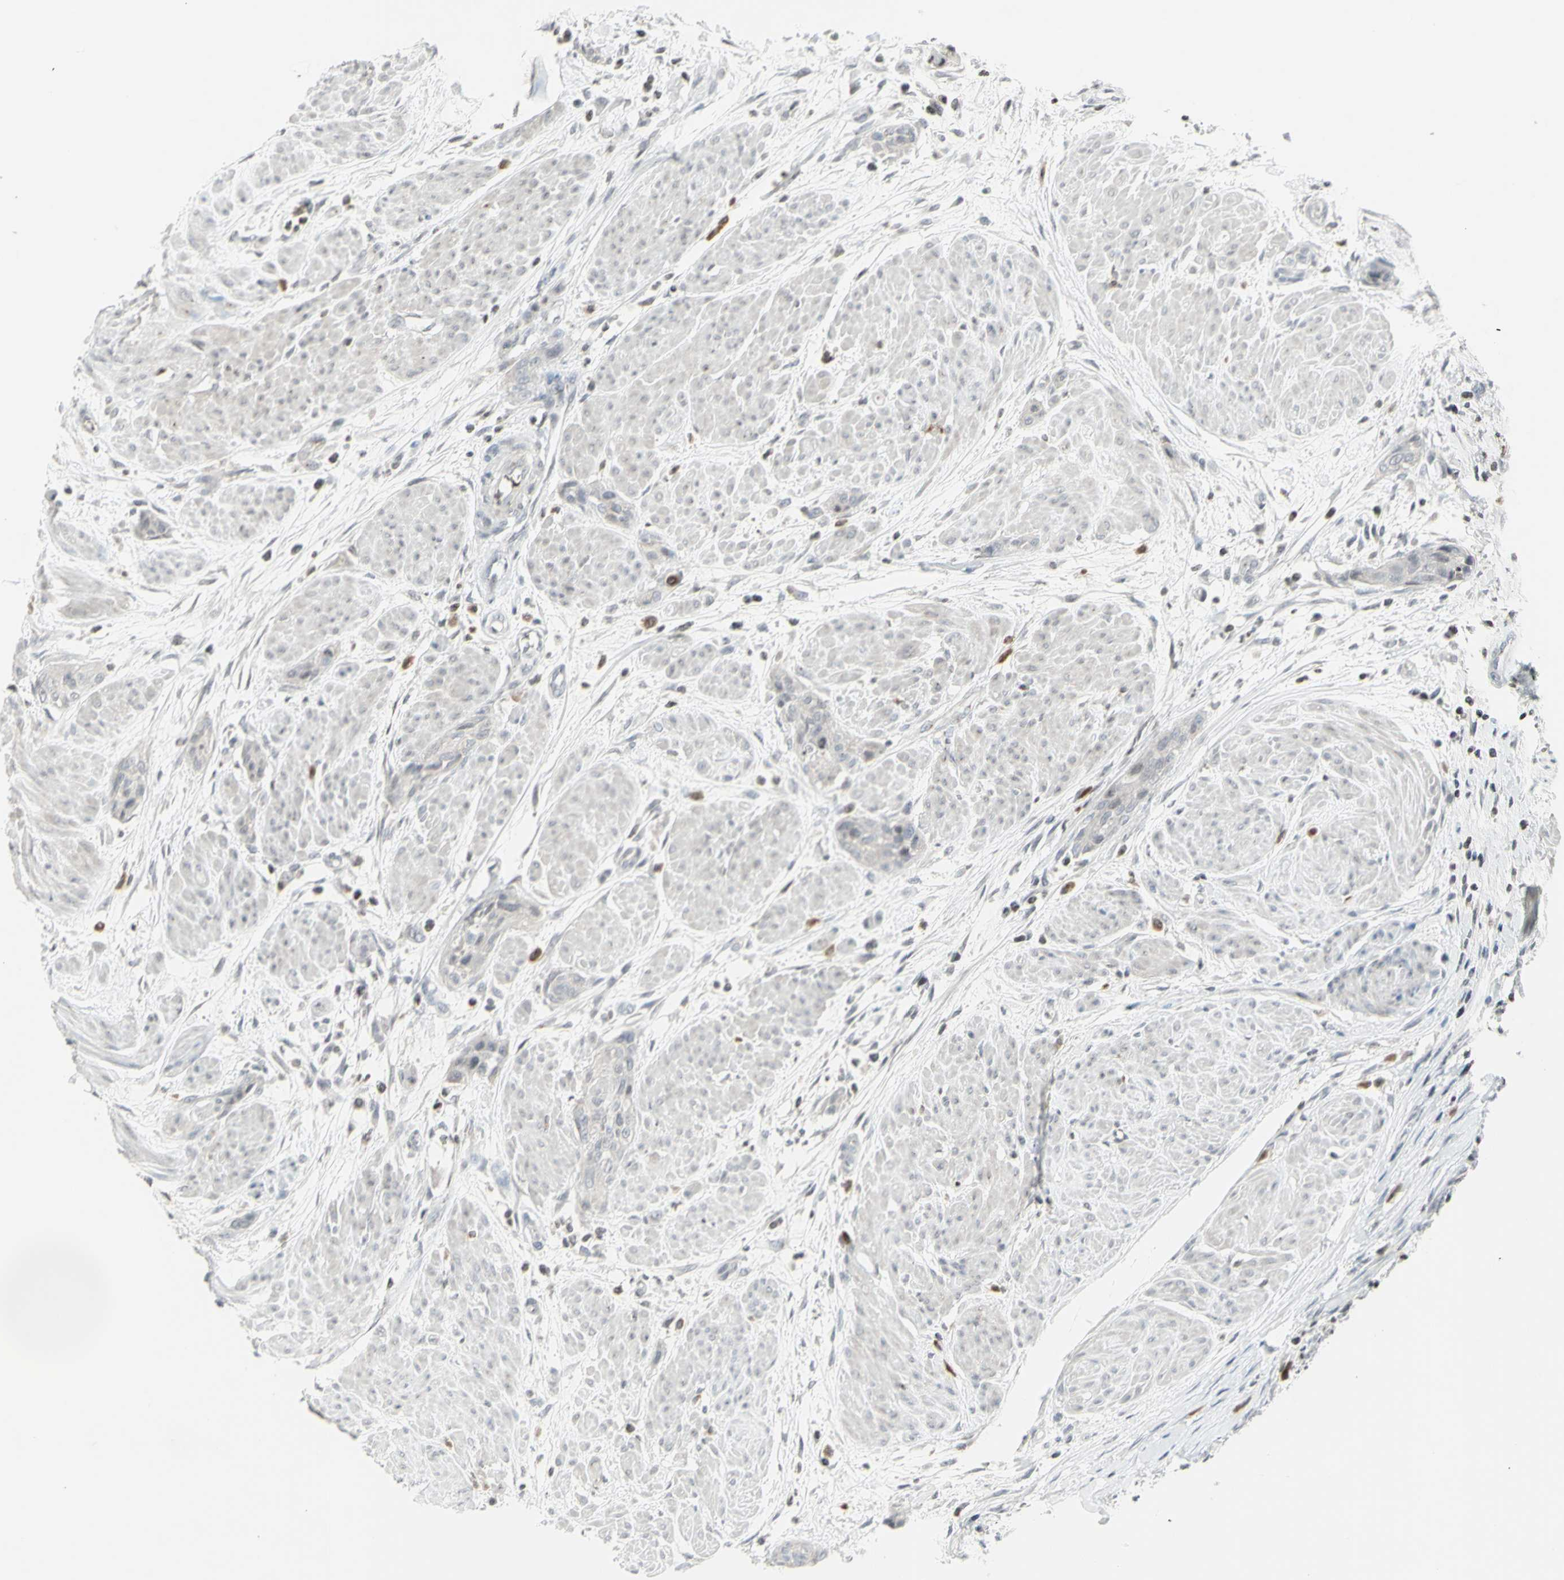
{"staining": {"intensity": "negative", "quantity": "none", "location": "none"}, "tissue": "urothelial cancer", "cell_type": "Tumor cells", "image_type": "cancer", "snomed": [{"axis": "morphology", "description": "Urothelial carcinoma, High grade"}, {"axis": "topography", "description": "Urinary bladder"}], "caption": "The IHC histopathology image has no significant positivity in tumor cells of urothelial cancer tissue.", "gene": "MUC5AC", "patient": {"sex": "male", "age": 35}}